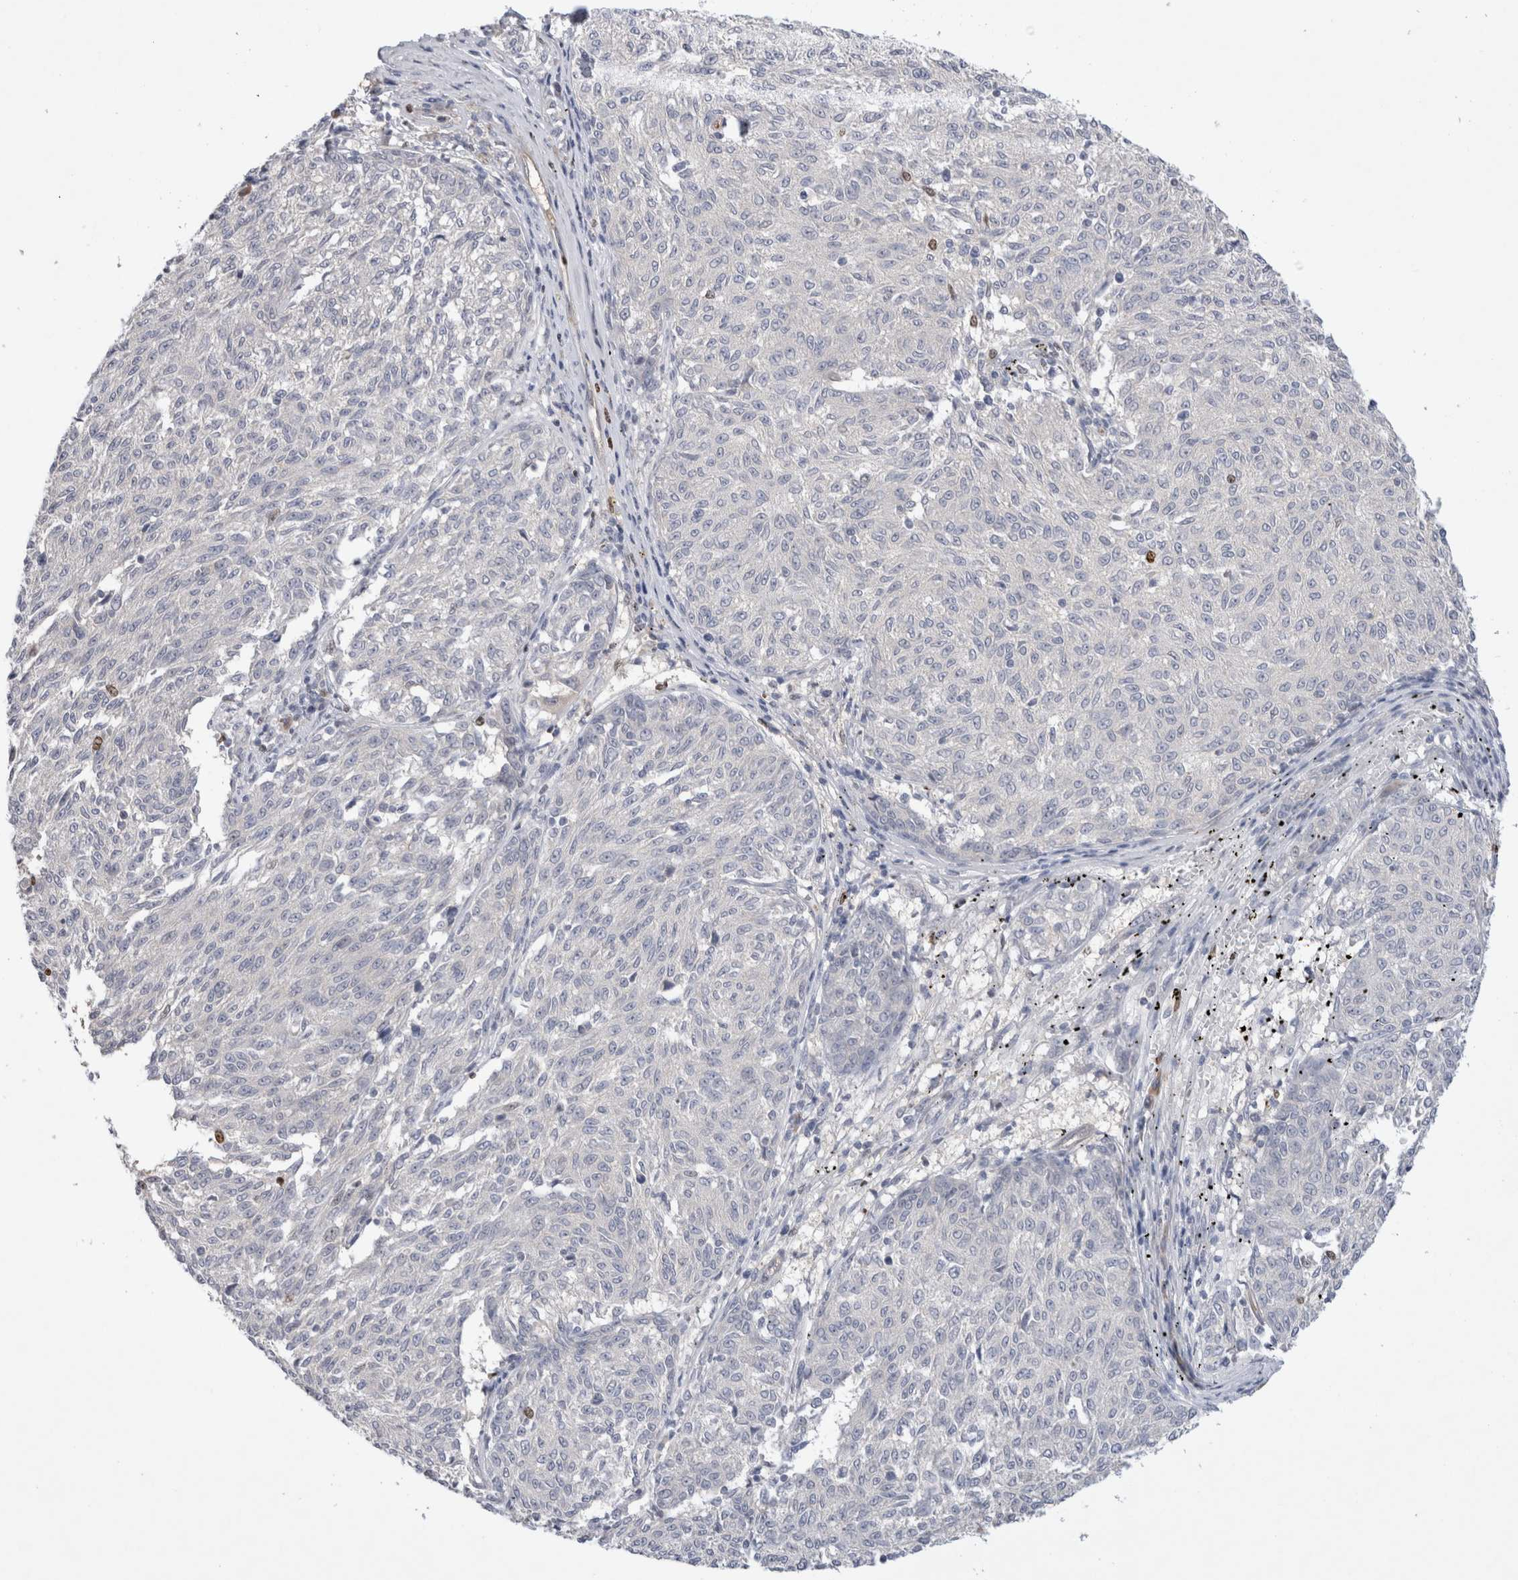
{"staining": {"intensity": "negative", "quantity": "none", "location": "none"}, "tissue": "melanoma", "cell_type": "Tumor cells", "image_type": "cancer", "snomed": [{"axis": "morphology", "description": "Malignant melanoma, NOS"}, {"axis": "topography", "description": "Skin"}], "caption": "An image of human melanoma is negative for staining in tumor cells.", "gene": "GAS1", "patient": {"sex": "female", "age": 72}}